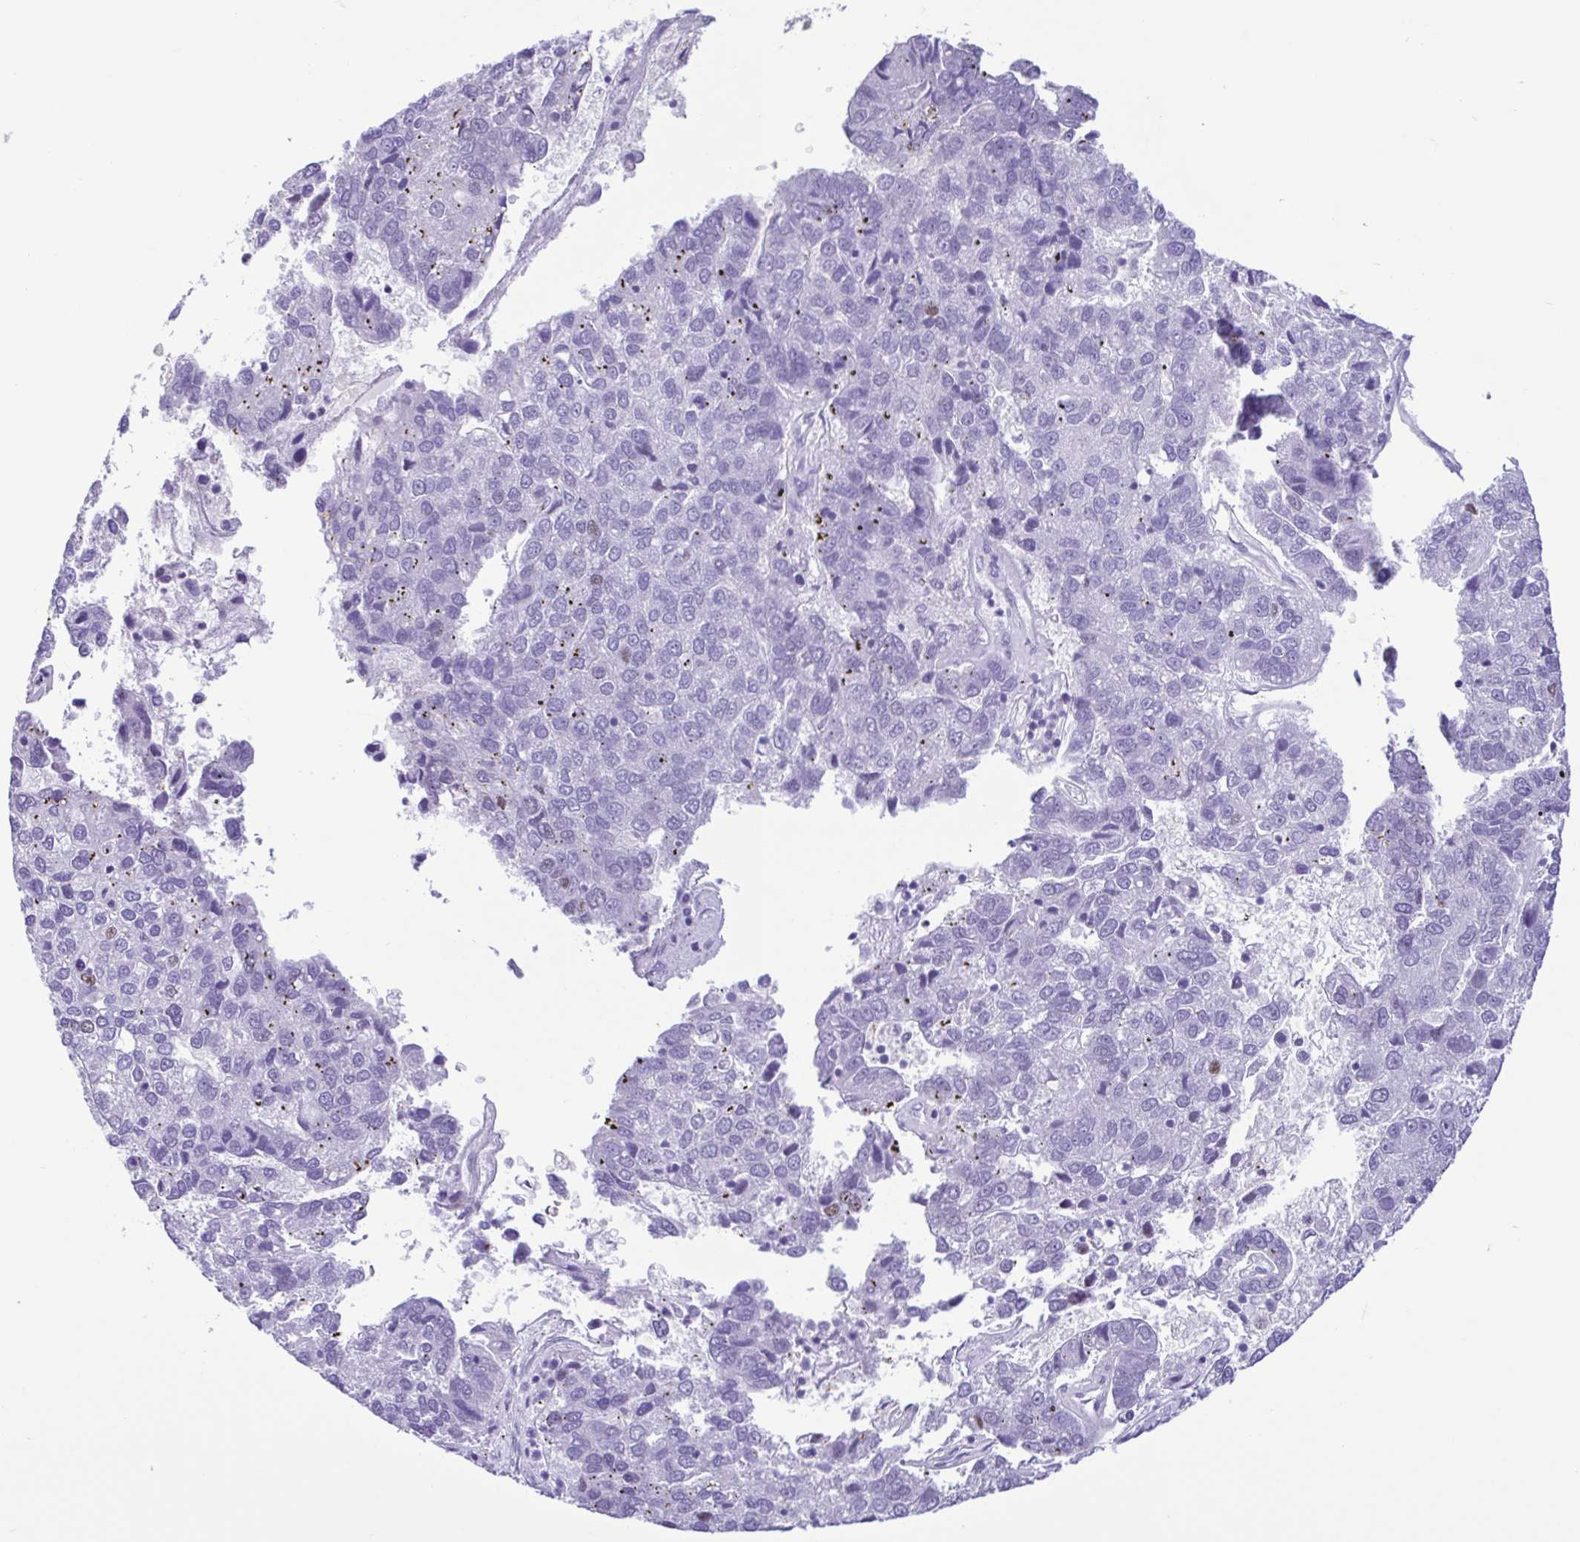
{"staining": {"intensity": "negative", "quantity": "none", "location": "none"}, "tissue": "pancreatic cancer", "cell_type": "Tumor cells", "image_type": "cancer", "snomed": [{"axis": "morphology", "description": "Adenocarcinoma, NOS"}, {"axis": "topography", "description": "Pancreas"}], "caption": "Tumor cells show no significant expression in adenocarcinoma (pancreatic).", "gene": "CBY2", "patient": {"sex": "female", "age": 61}}